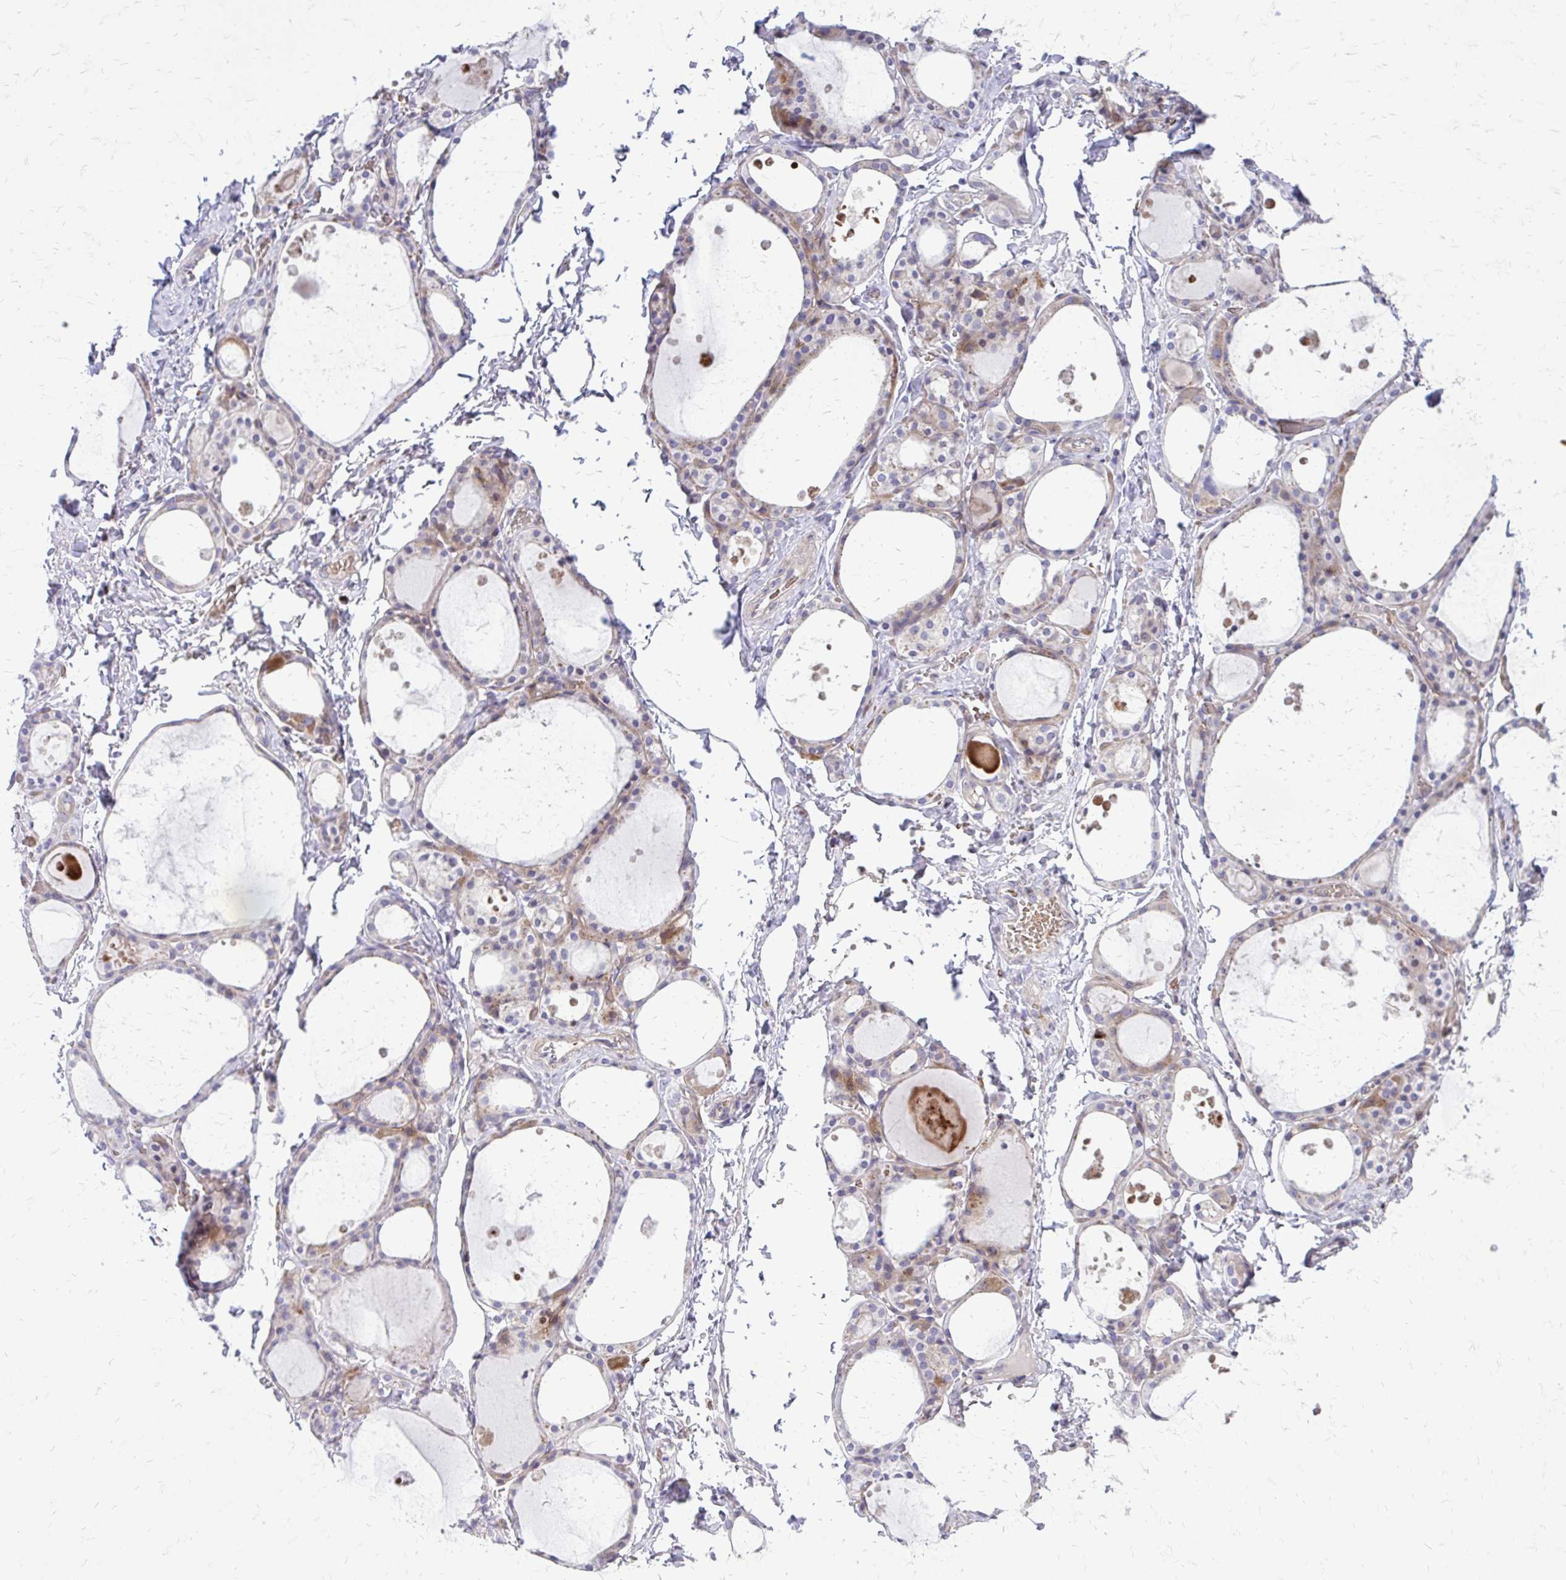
{"staining": {"intensity": "weak", "quantity": "<25%", "location": "cytoplasmic/membranous"}, "tissue": "thyroid gland", "cell_type": "Glandular cells", "image_type": "normal", "snomed": [{"axis": "morphology", "description": "Normal tissue, NOS"}, {"axis": "topography", "description": "Thyroid gland"}], "caption": "DAB (3,3'-diaminobenzidine) immunohistochemical staining of unremarkable human thyroid gland displays no significant positivity in glandular cells. (DAB (3,3'-diaminobenzidine) IHC with hematoxylin counter stain).", "gene": "FUNDC2", "patient": {"sex": "male", "age": 68}}